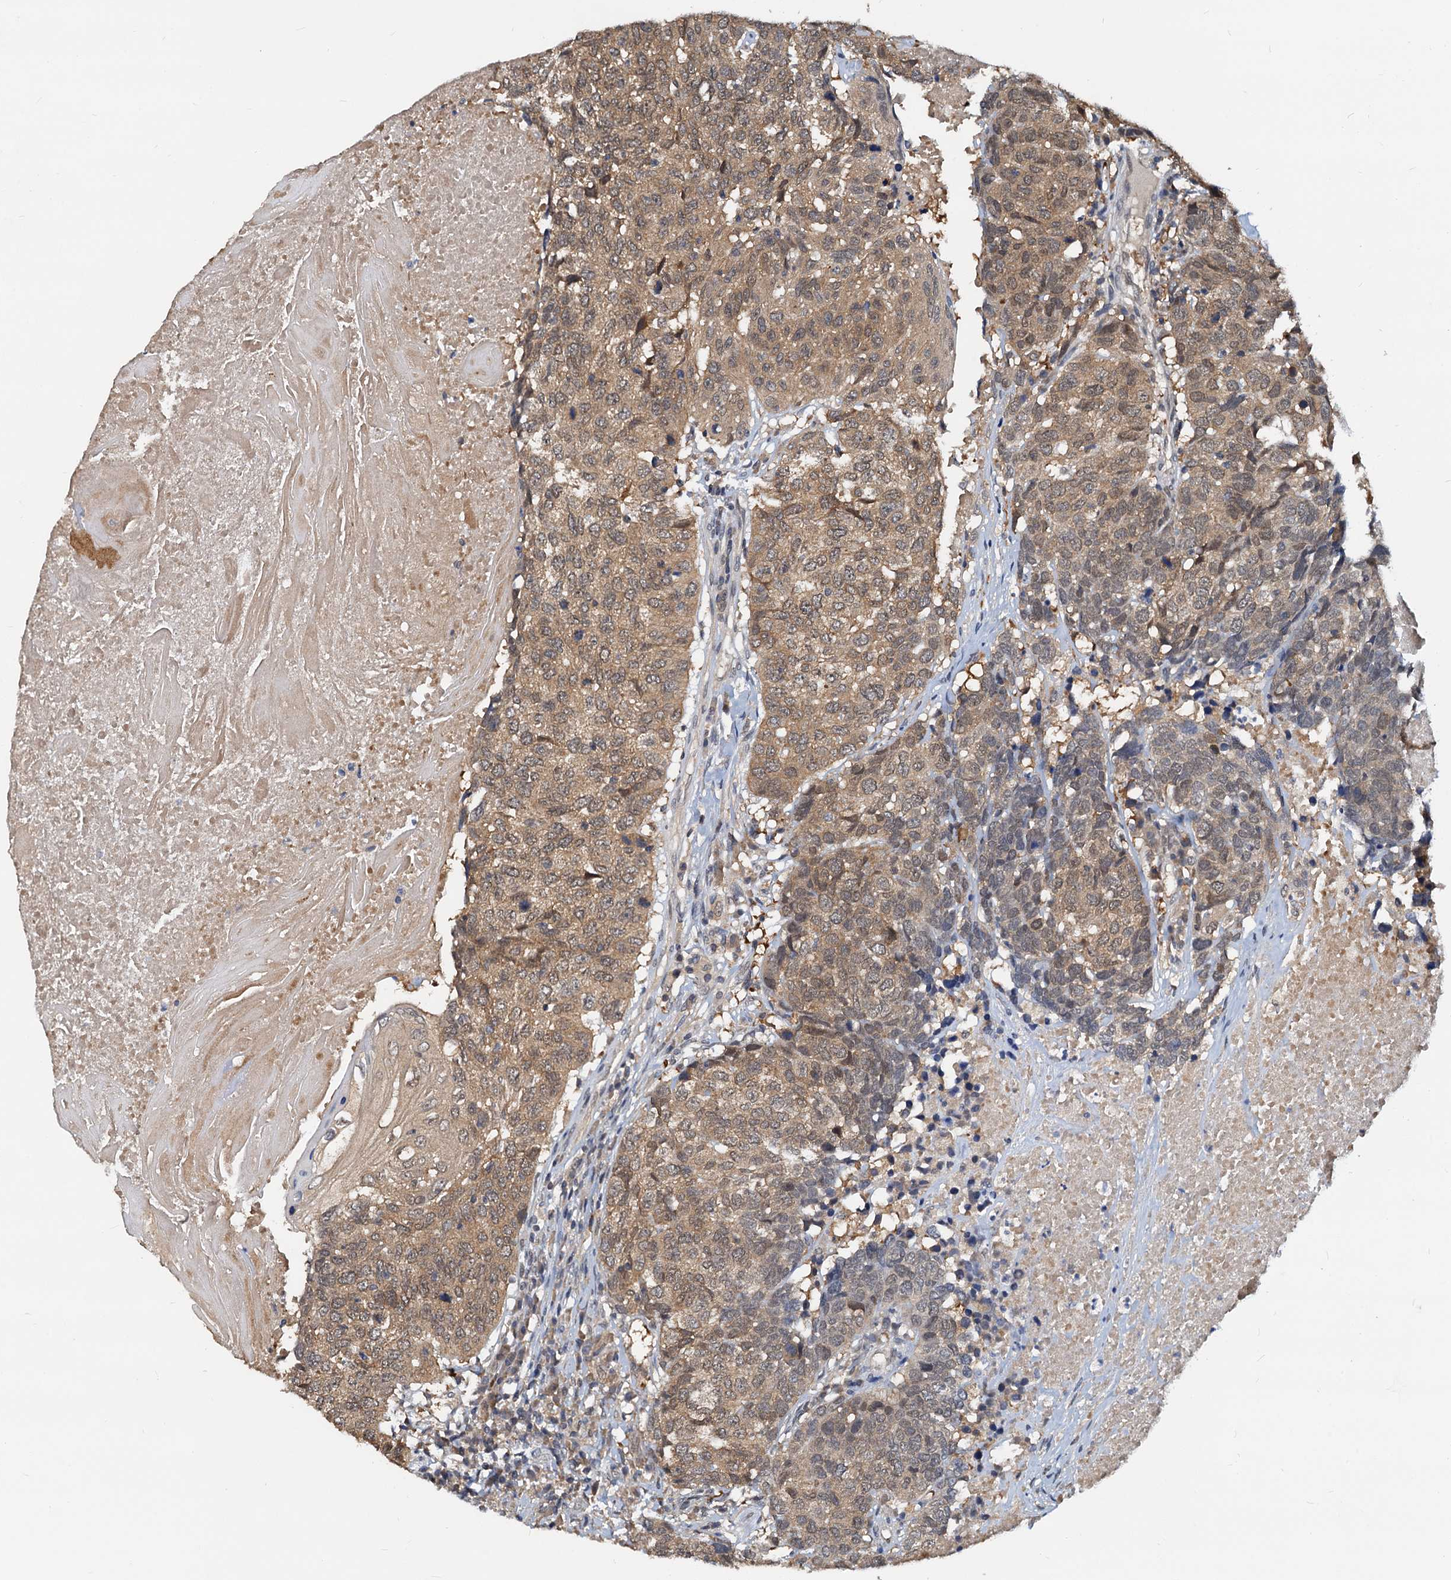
{"staining": {"intensity": "moderate", "quantity": ">75%", "location": "cytoplasmic/membranous"}, "tissue": "head and neck cancer", "cell_type": "Tumor cells", "image_type": "cancer", "snomed": [{"axis": "morphology", "description": "Squamous cell carcinoma, NOS"}, {"axis": "topography", "description": "Head-Neck"}], "caption": "Approximately >75% of tumor cells in human head and neck squamous cell carcinoma display moderate cytoplasmic/membranous protein staining as visualized by brown immunohistochemical staining.", "gene": "PTGES3", "patient": {"sex": "male", "age": 66}}